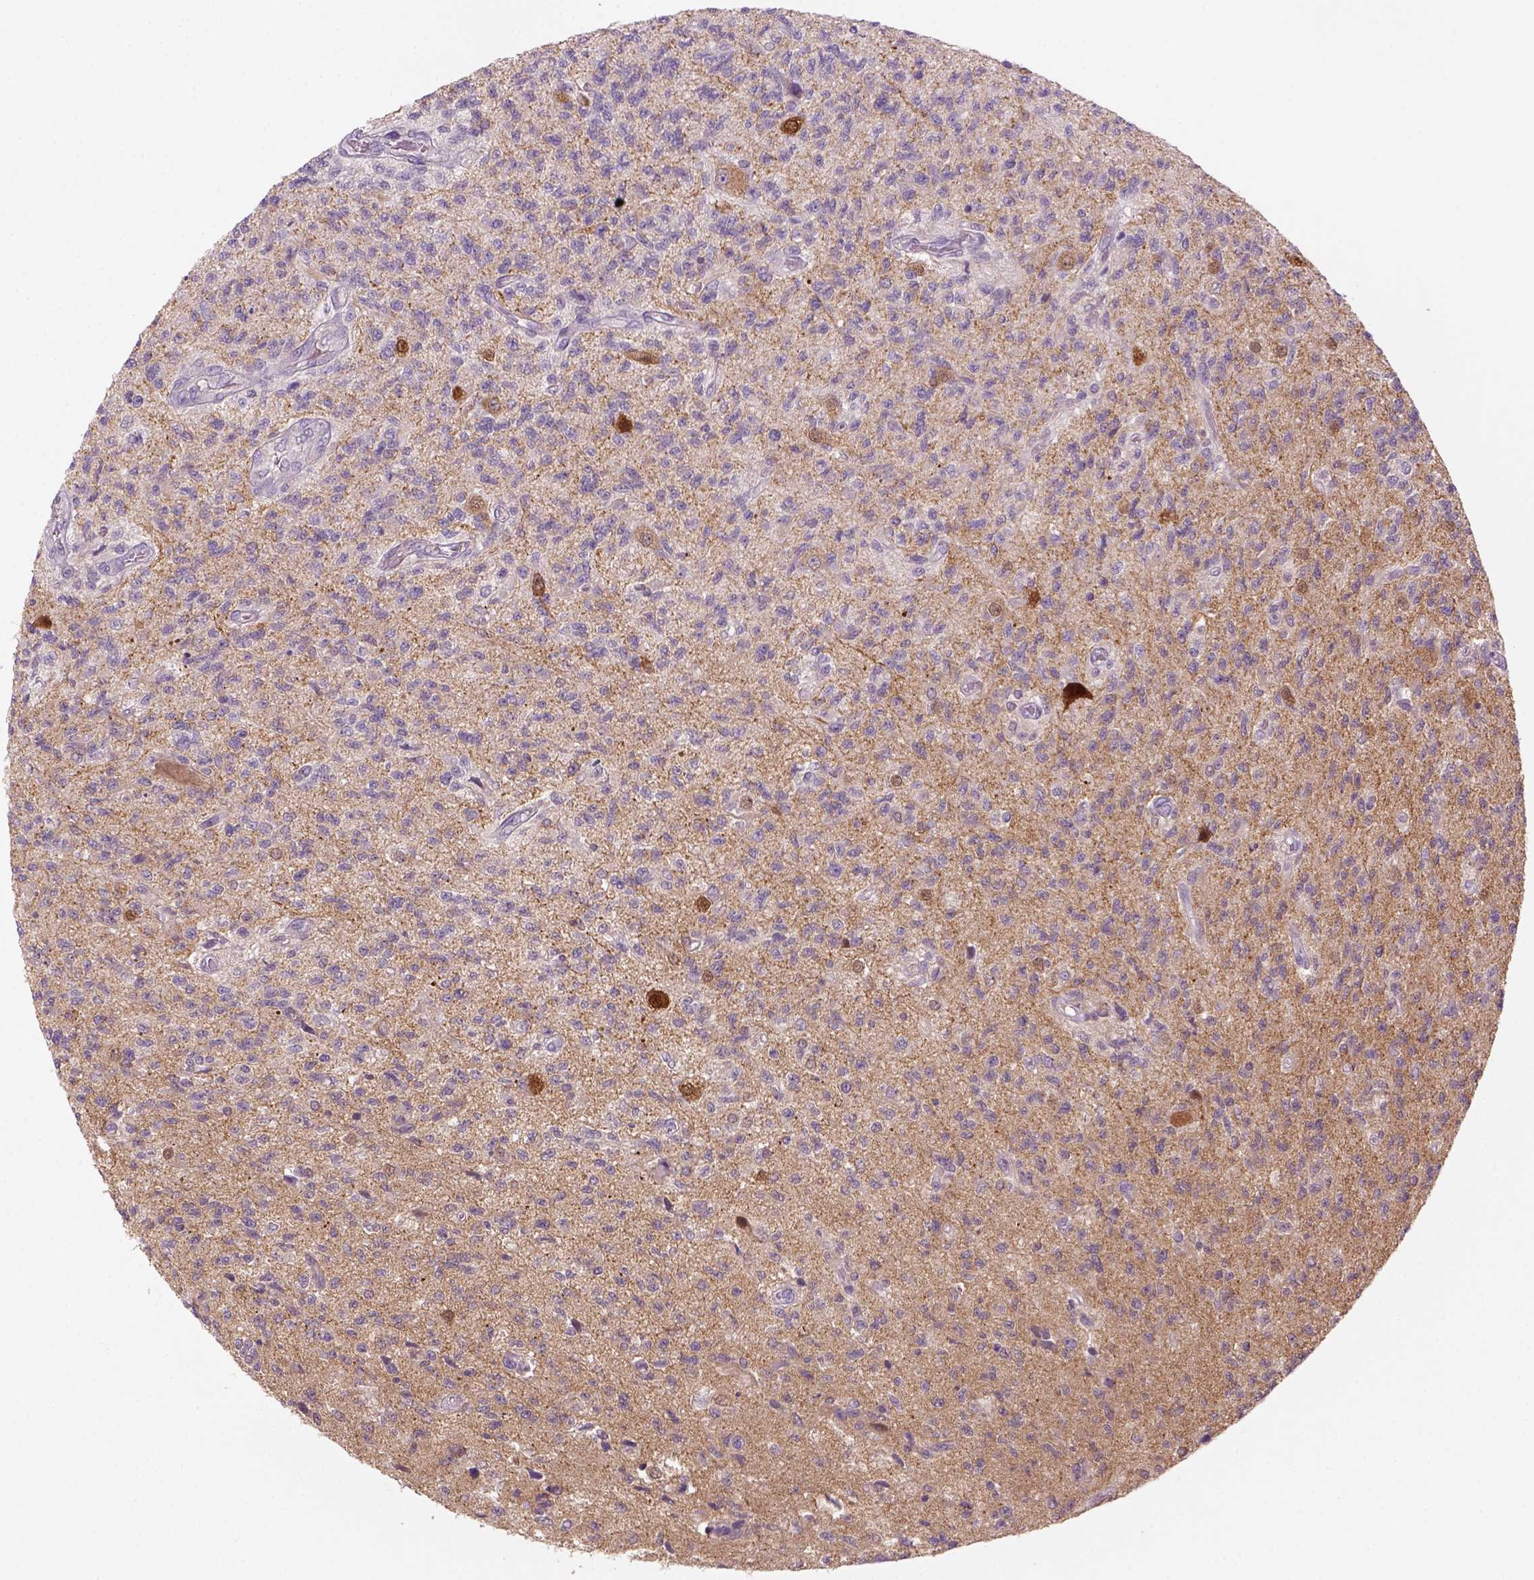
{"staining": {"intensity": "negative", "quantity": "none", "location": "none"}, "tissue": "glioma", "cell_type": "Tumor cells", "image_type": "cancer", "snomed": [{"axis": "morphology", "description": "Glioma, malignant, High grade"}, {"axis": "topography", "description": "Brain"}], "caption": "Human glioma stained for a protein using IHC demonstrates no positivity in tumor cells.", "gene": "GOT1", "patient": {"sex": "male", "age": 56}}